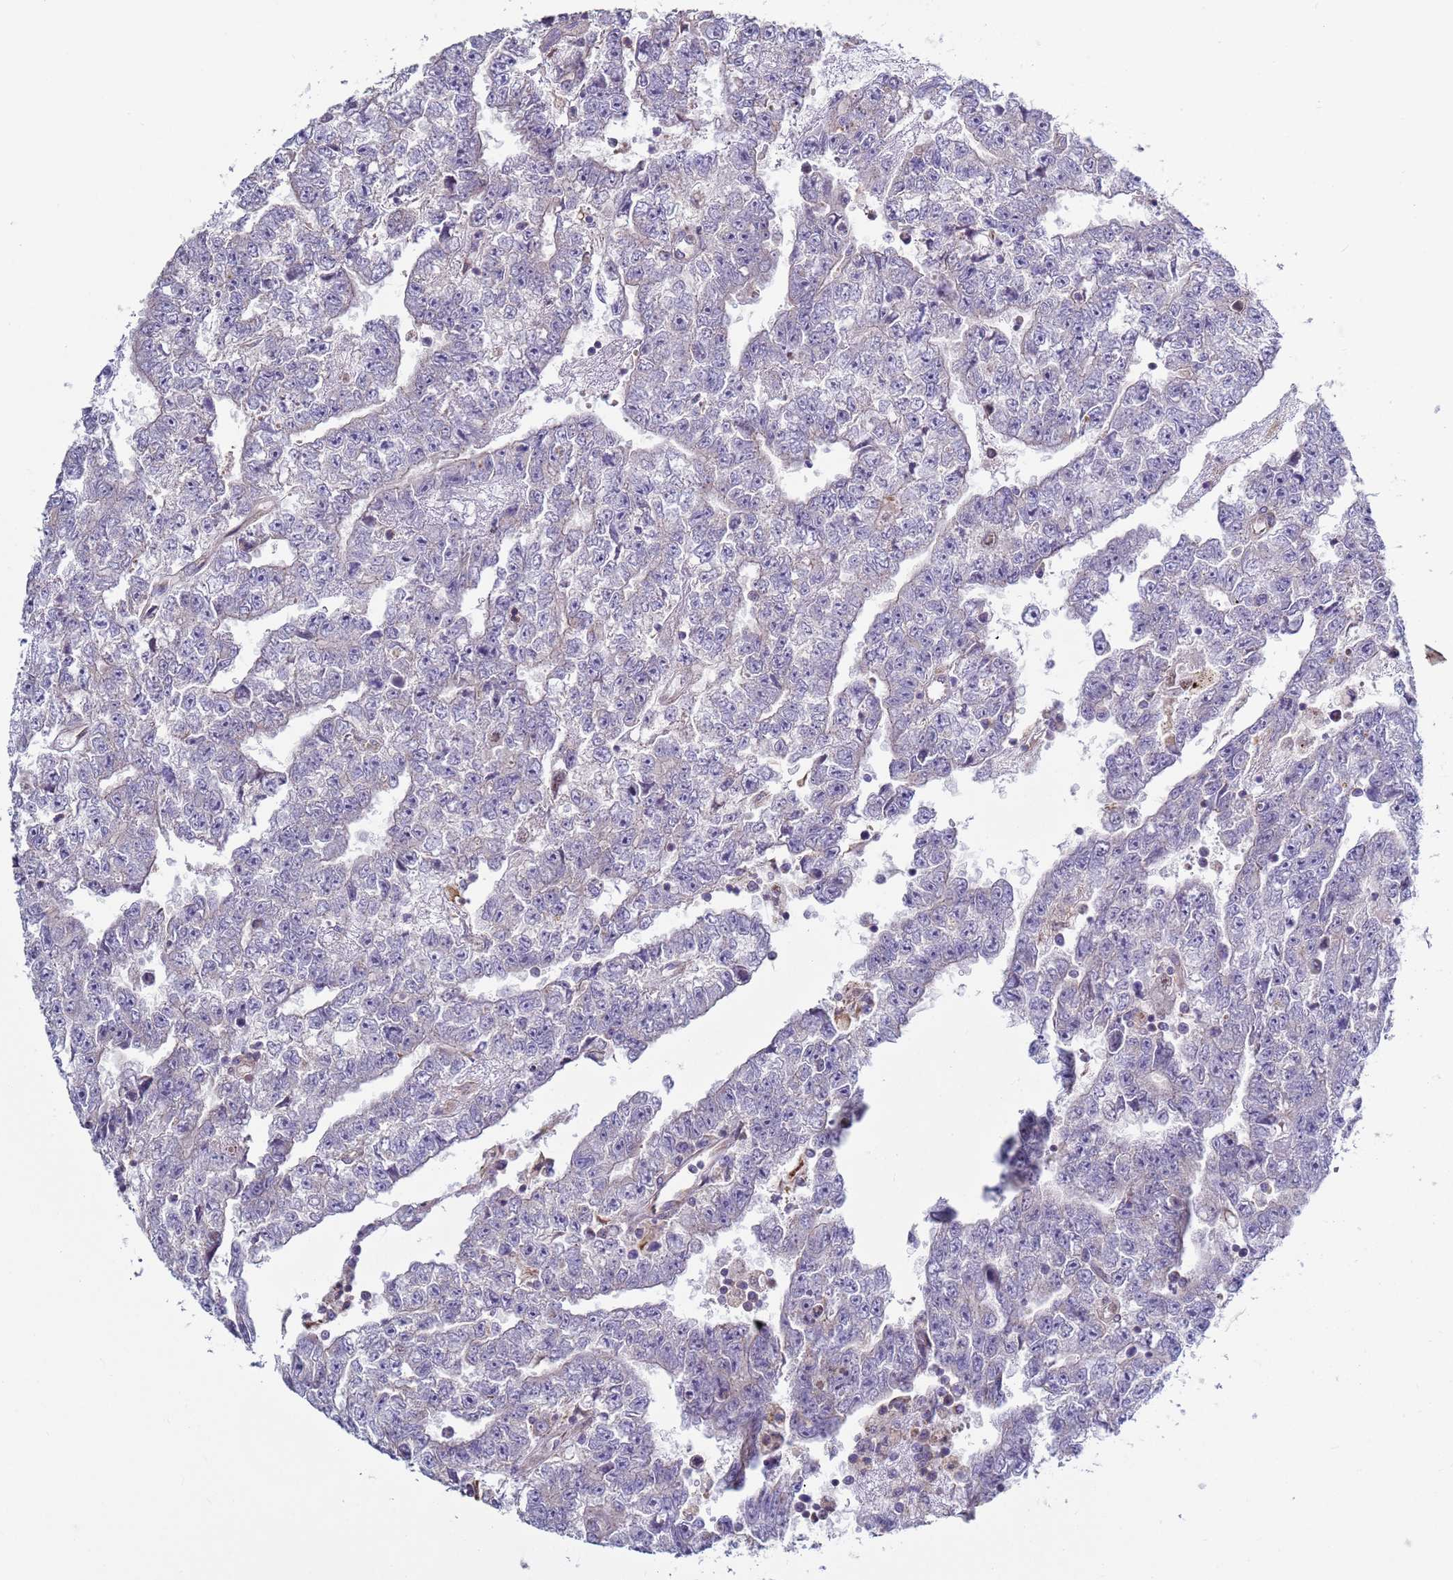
{"staining": {"intensity": "negative", "quantity": "none", "location": "none"}, "tissue": "testis cancer", "cell_type": "Tumor cells", "image_type": "cancer", "snomed": [{"axis": "morphology", "description": "Carcinoma, Embryonal, NOS"}, {"axis": "topography", "description": "Testis"}], "caption": "An immunohistochemistry (IHC) histopathology image of testis embryonal carcinoma is shown. There is no staining in tumor cells of testis embryonal carcinoma.", "gene": "DIP2B", "patient": {"sex": "male", "age": 25}}